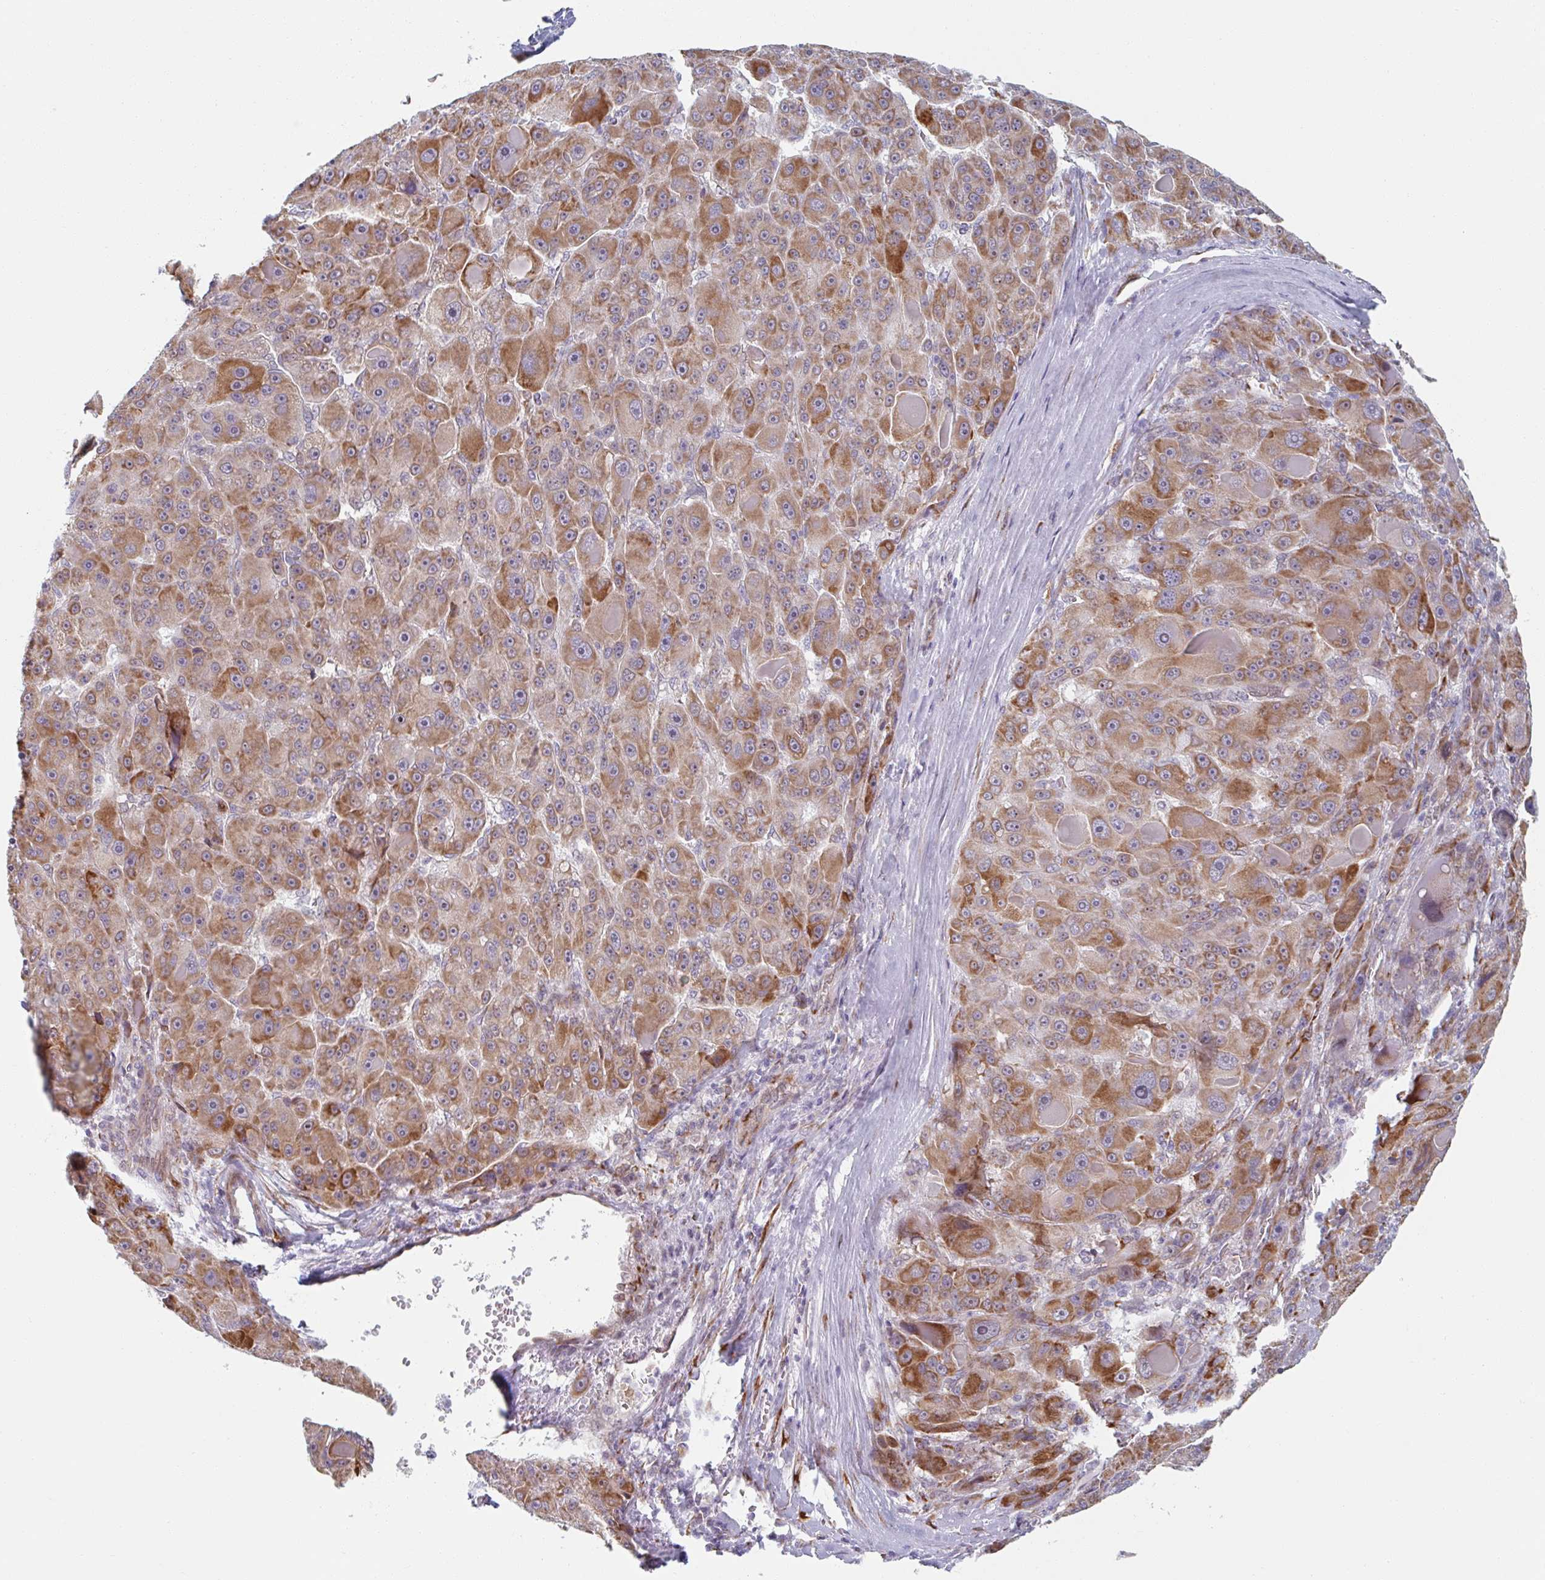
{"staining": {"intensity": "moderate", "quantity": ">75%", "location": "cytoplasmic/membranous"}, "tissue": "liver cancer", "cell_type": "Tumor cells", "image_type": "cancer", "snomed": [{"axis": "morphology", "description": "Carcinoma, Hepatocellular, NOS"}, {"axis": "topography", "description": "Liver"}], "caption": "Hepatocellular carcinoma (liver) stained with immunohistochemistry (IHC) reveals moderate cytoplasmic/membranous staining in about >75% of tumor cells. (DAB = brown stain, brightfield microscopy at high magnification).", "gene": "TRAPPC10", "patient": {"sex": "male", "age": 76}}